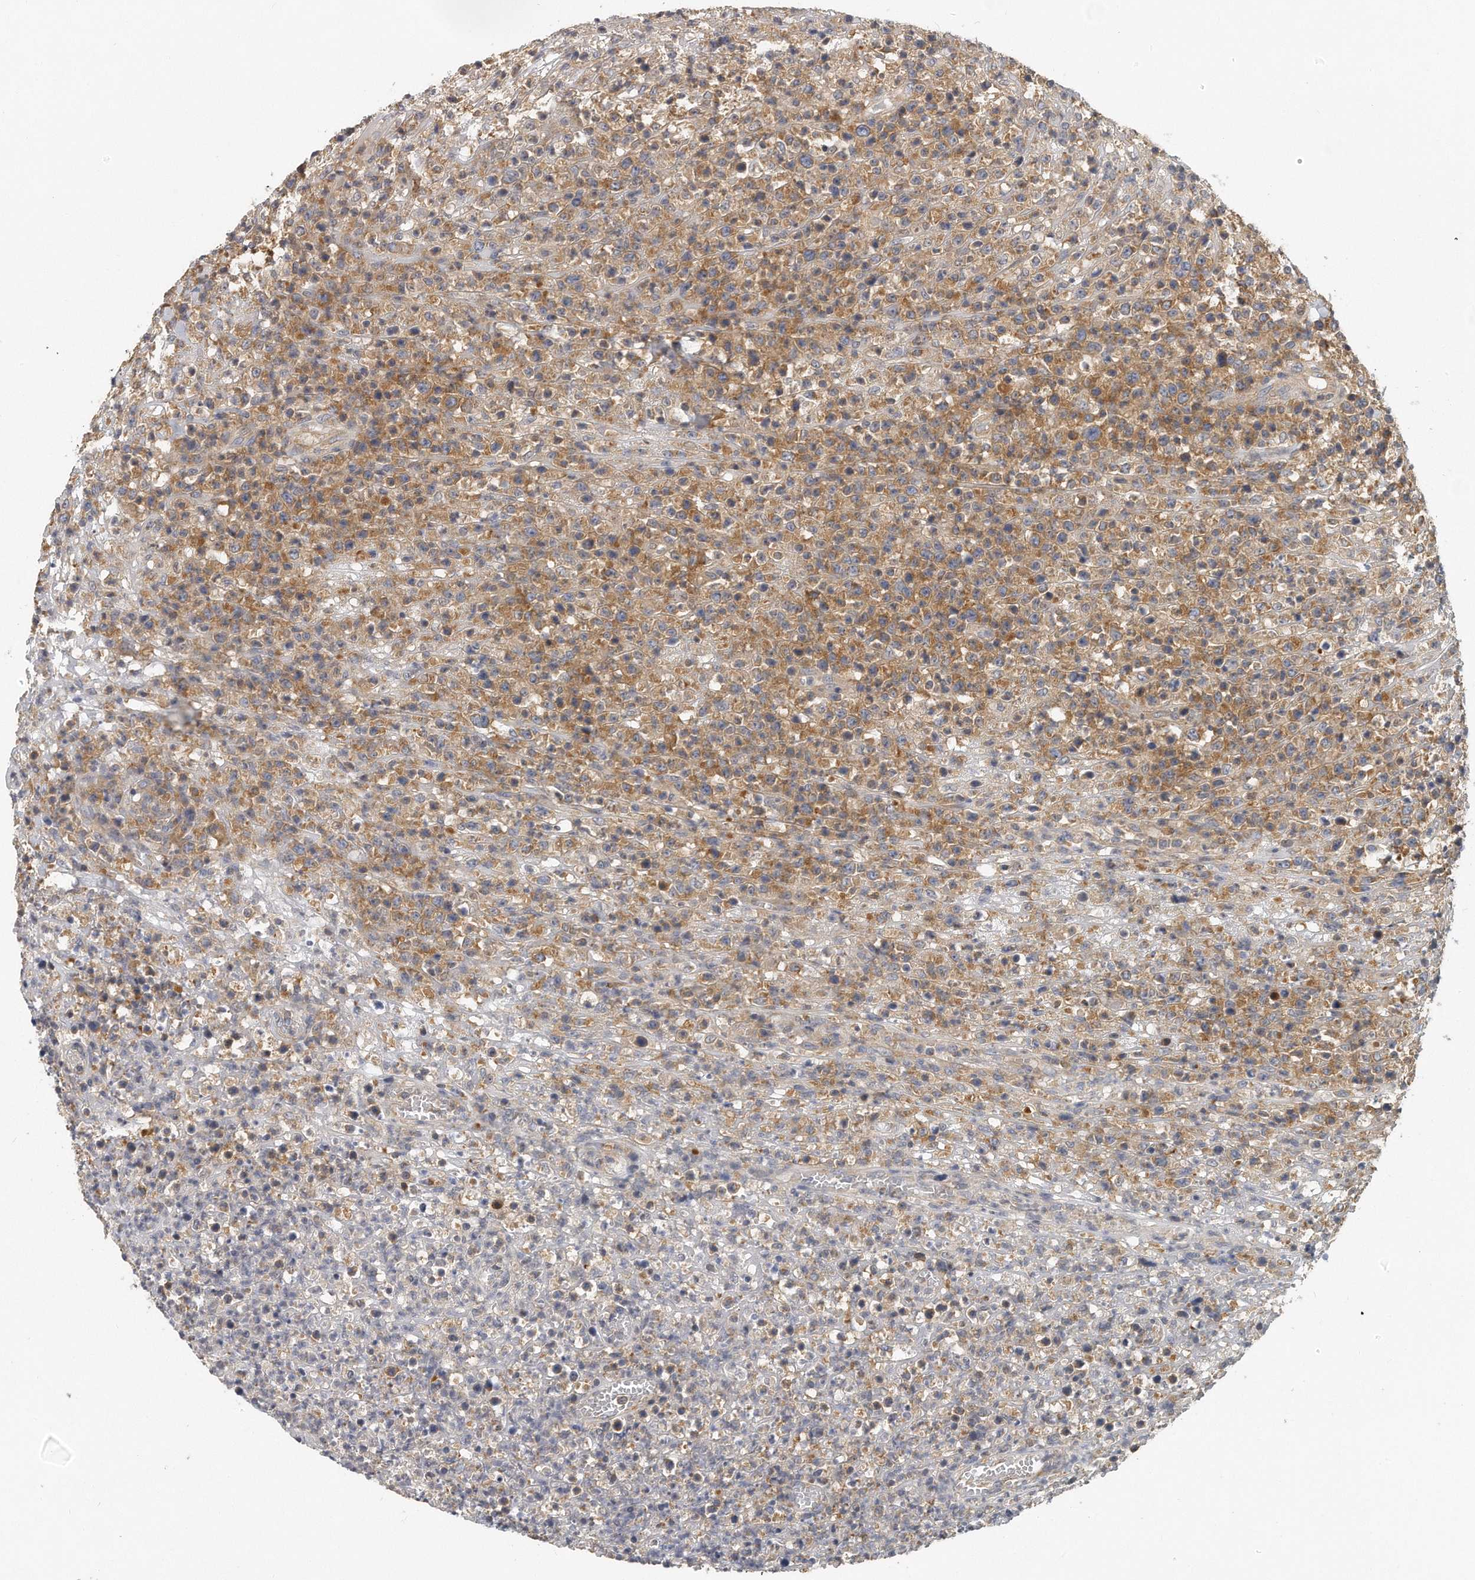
{"staining": {"intensity": "moderate", "quantity": ">75%", "location": "cytoplasmic/membranous"}, "tissue": "lymphoma", "cell_type": "Tumor cells", "image_type": "cancer", "snomed": [{"axis": "morphology", "description": "Malignant lymphoma, non-Hodgkin's type, High grade"}, {"axis": "topography", "description": "Colon"}], "caption": "Immunohistochemistry (DAB (3,3'-diaminobenzidine)) staining of human high-grade malignant lymphoma, non-Hodgkin's type displays moderate cytoplasmic/membranous protein expression in approximately >75% of tumor cells.", "gene": "EIF3I", "patient": {"sex": "female", "age": 53}}